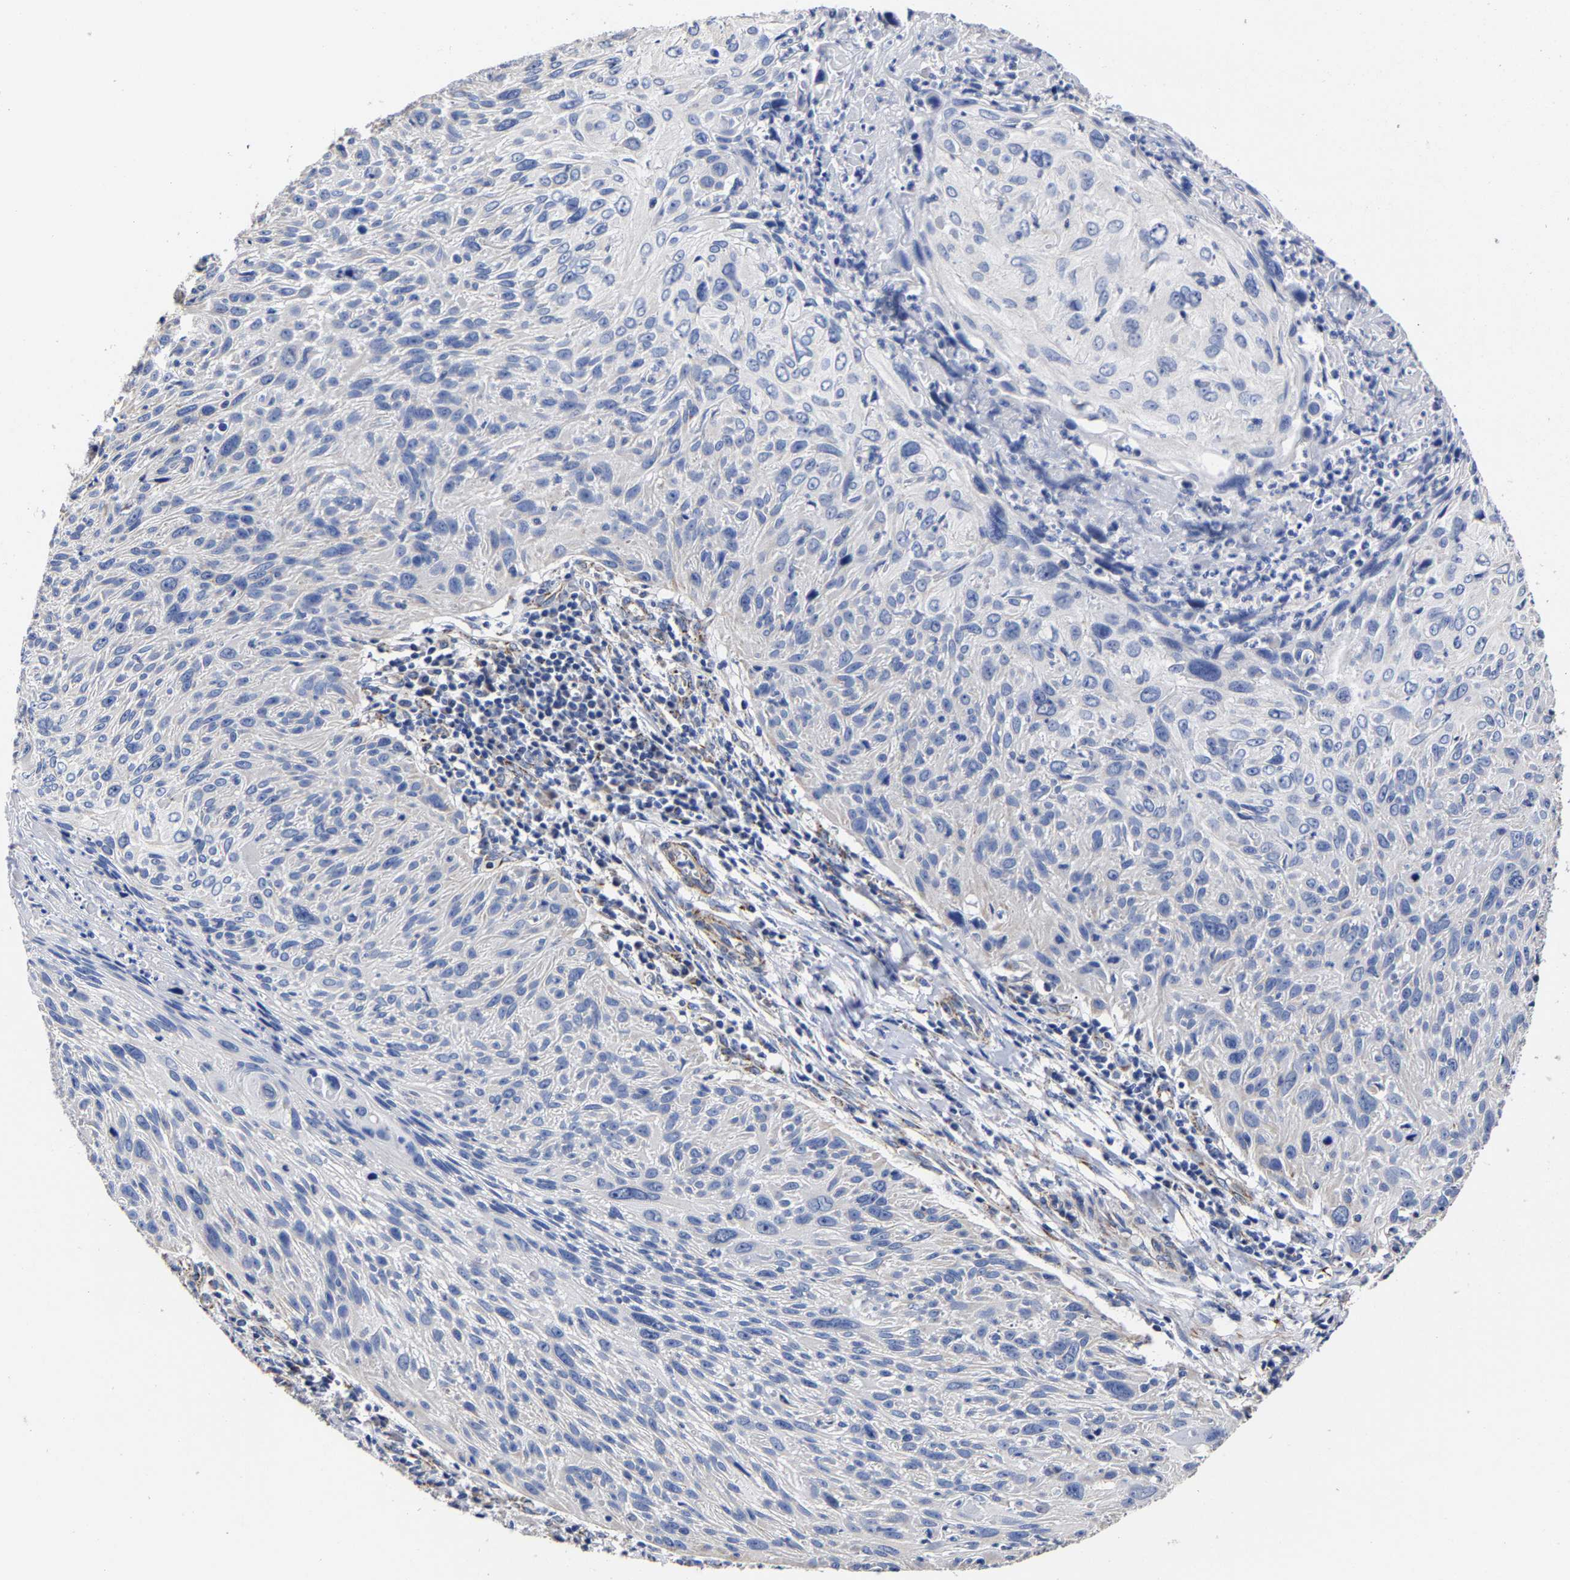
{"staining": {"intensity": "negative", "quantity": "none", "location": "none"}, "tissue": "cervical cancer", "cell_type": "Tumor cells", "image_type": "cancer", "snomed": [{"axis": "morphology", "description": "Squamous cell carcinoma, NOS"}, {"axis": "topography", "description": "Cervix"}], "caption": "Micrograph shows no protein expression in tumor cells of cervical cancer (squamous cell carcinoma) tissue.", "gene": "AASS", "patient": {"sex": "female", "age": 51}}